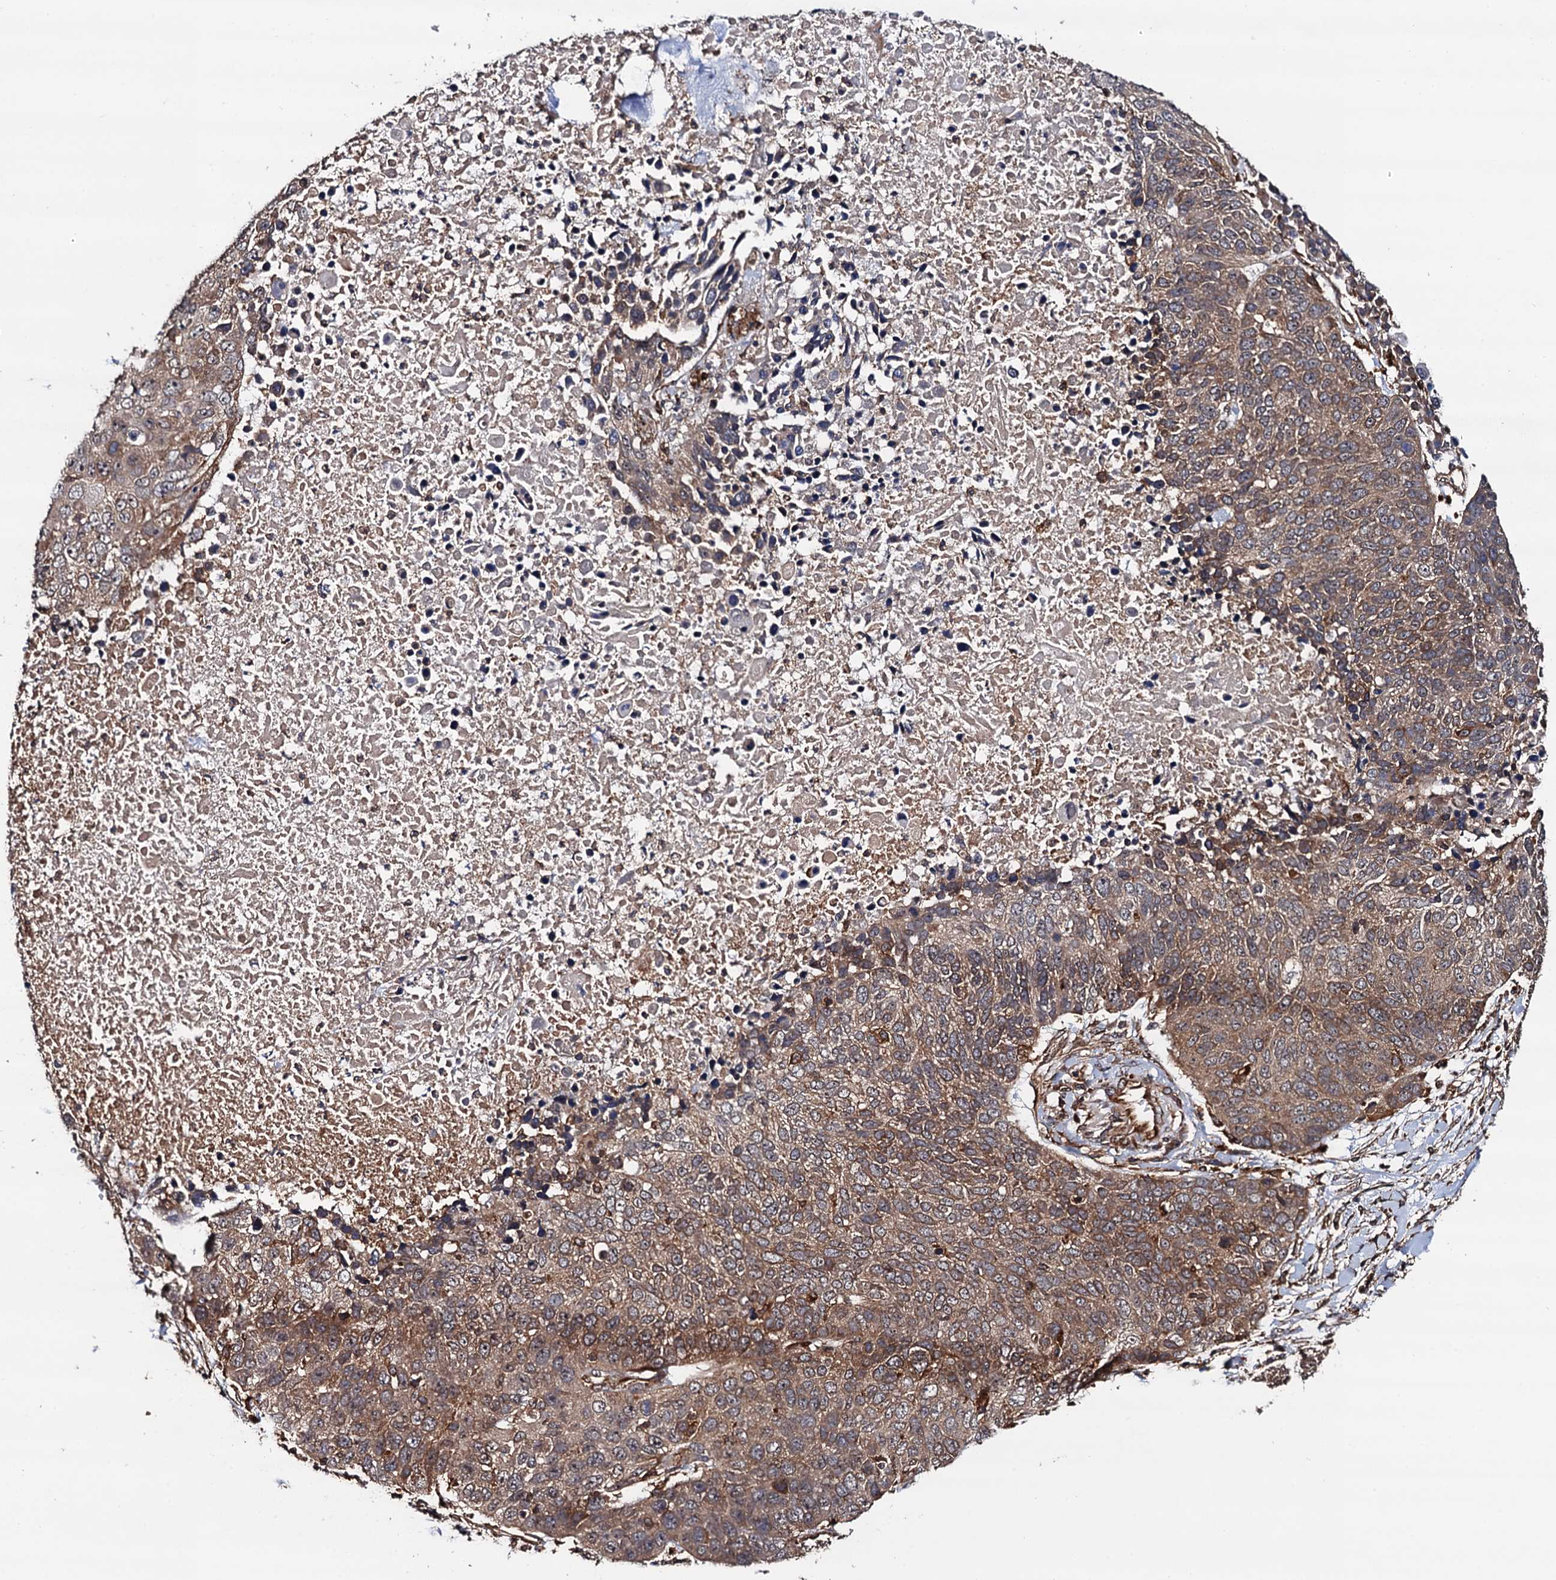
{"staining": {"intensity": "moderate", "quantity": "25%-75%", "location": "cytoplasmic/membranous"}, "tissue": "lung cancer", "cell_type": "Tumor cells", "image_type": "cancer", "snomed": [{"axis": "morphology", "description": "Normal tissue, NOS"}, {"axis": "morphology", "description": "Squamous cell carcinoma, NOS"}, {"axis": "topography", "description": "Lymph node"}, {"axis": "topography", "description": "Lung"}], "caption": "DAB immunohistochemical staining of human lung squamous cell carcinoma displays moderate cytoplasmic/membranous protein staining in approximately 25%-75% of tumor cells.", "gene": "BORA", "patient": {"sex": "male", "age": 66}}